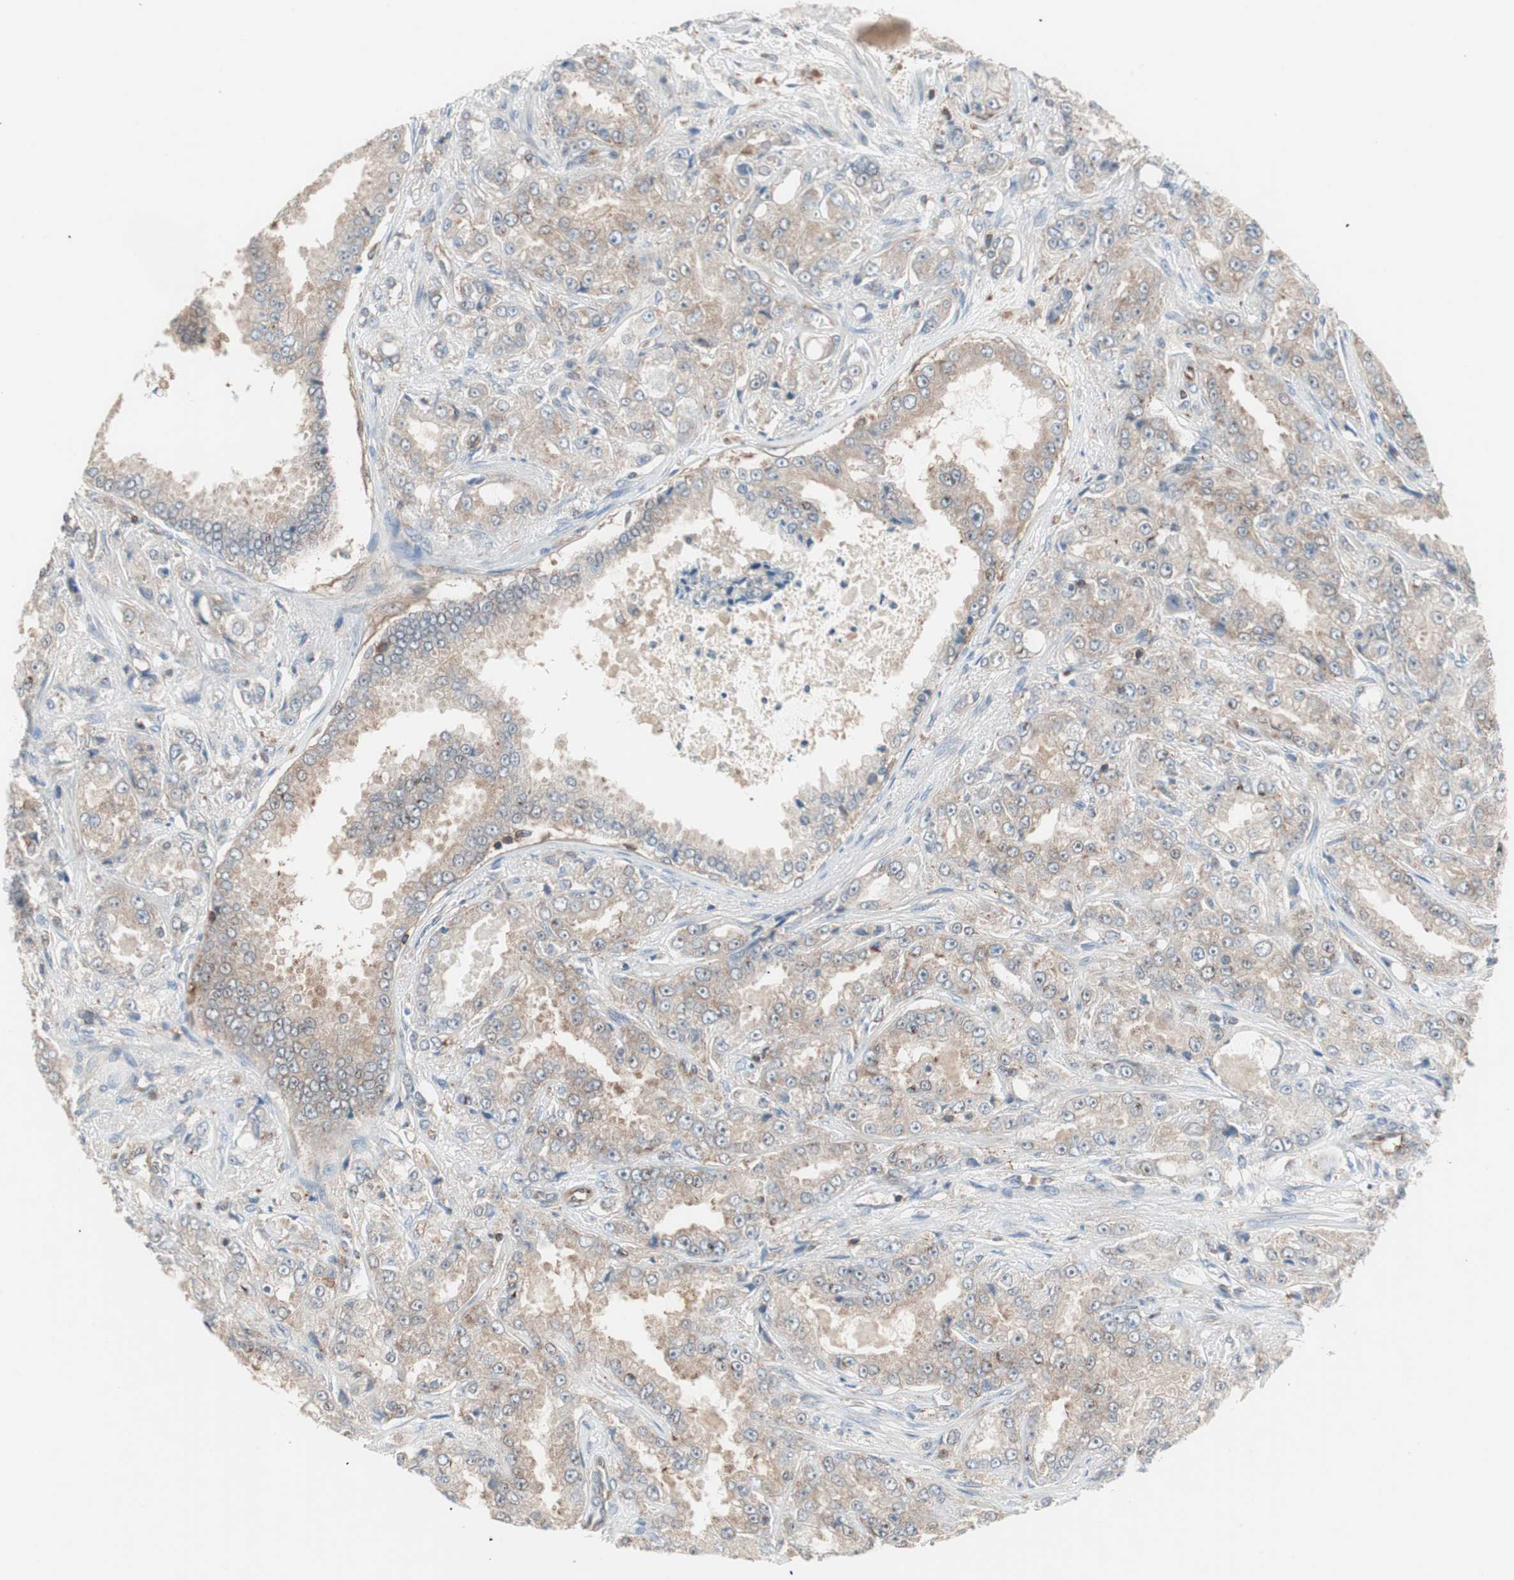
{"staining": {"intensity": "weak", "quantity": ">75%", "location": "cytoplasmic/membranous"}, "tissue": "prostate cancer", "cell_type": "Tumor cells", "image_type": "cancer", "snomed": [{"axis": "morphology", "description": "Adenocarcinoma, High grade"}, {"axis": "topography", "description": "Prostate"}], "caption": "Weak cytoplasmic/membranous positivity for a protein is present in approximately >75% of tumor cells of prostate cancer (adenocarcinoma (high-grade)) using immunohistochemistry (IHC).", "gene": "GALT", "patient": {"sex": "male", "age": 73}}